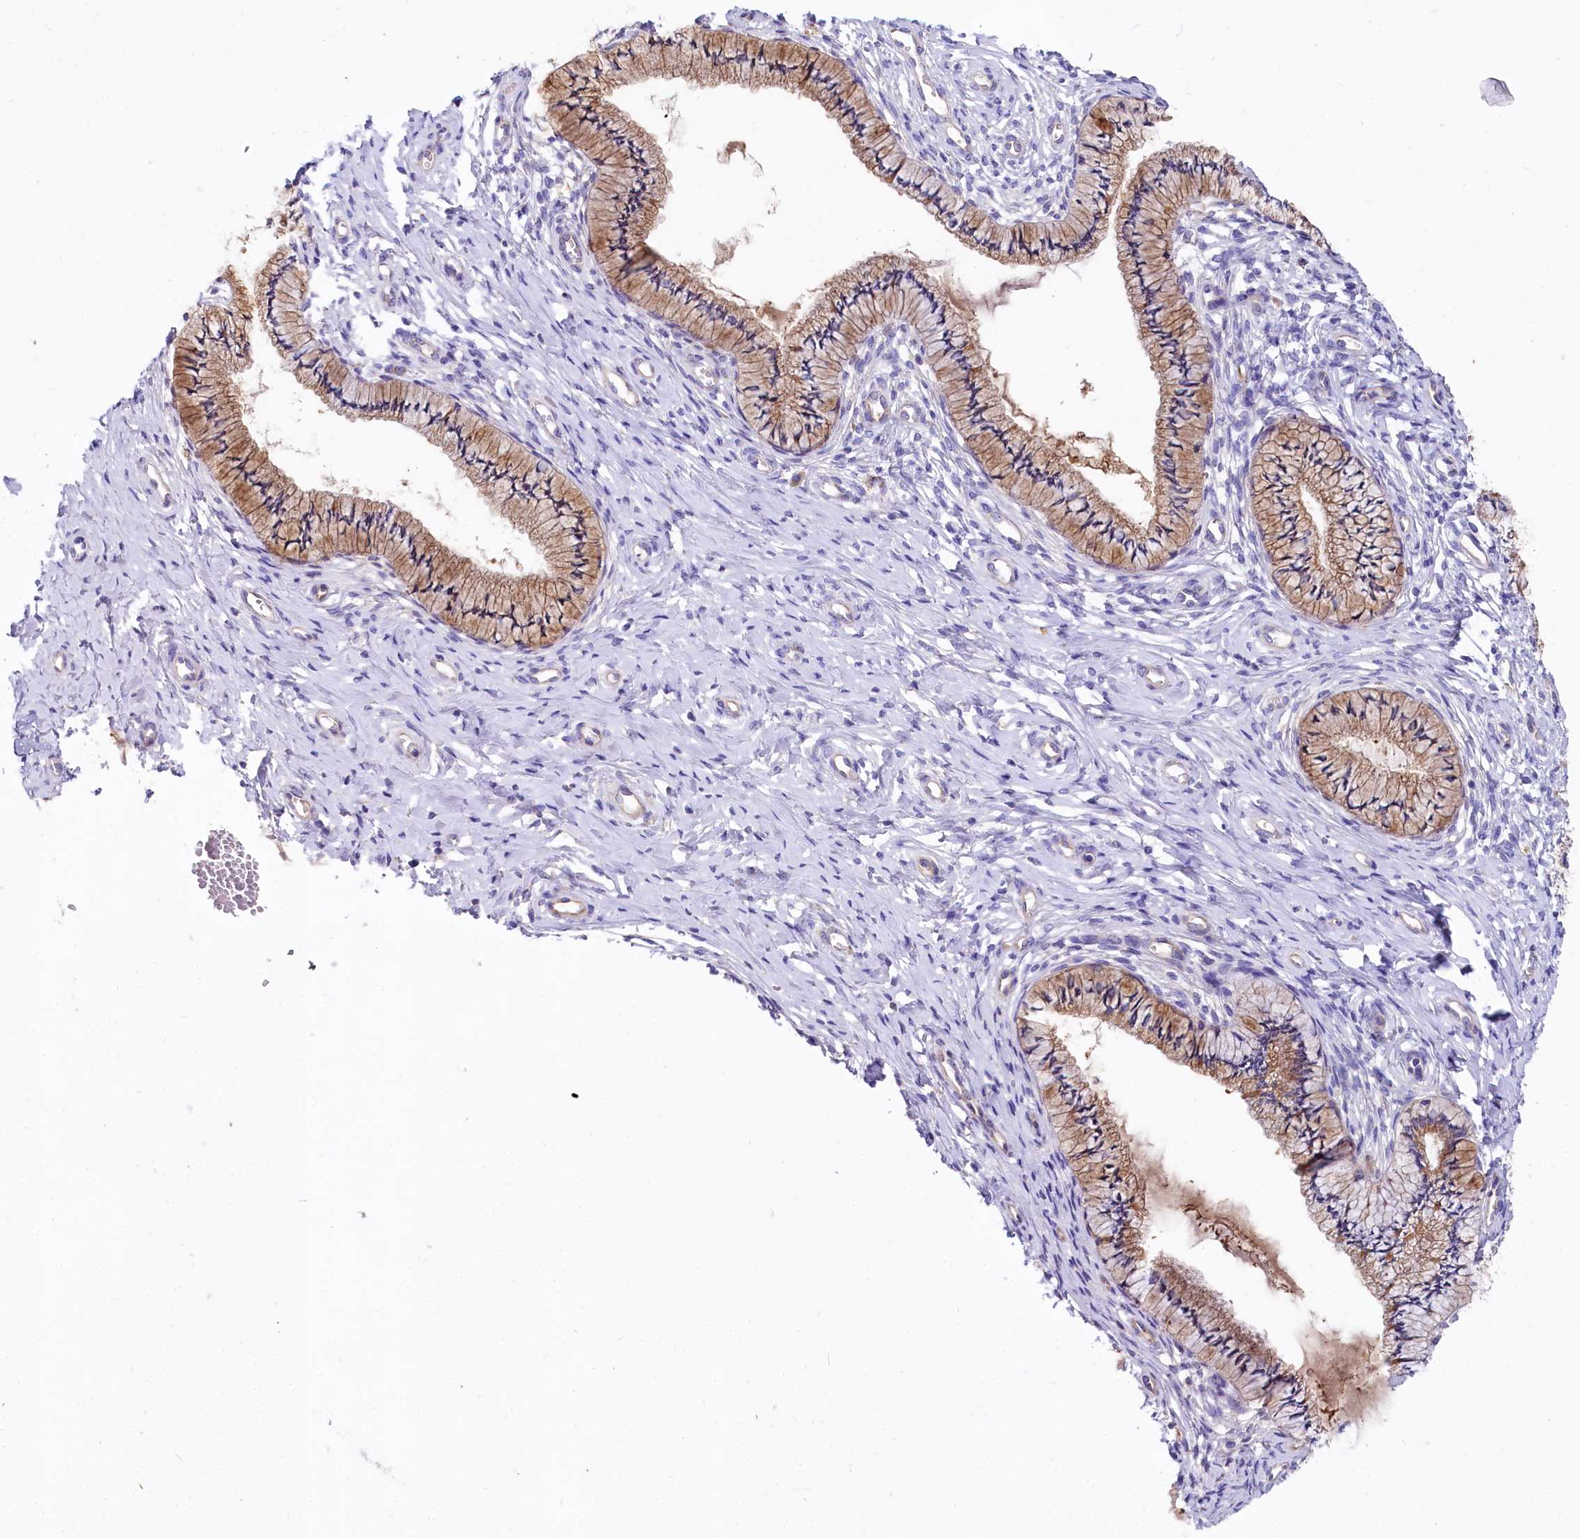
{"staining": {"intensity": "moderate", "quantity": ">75%", "location": "cytoplasmic/membranous"}, "tissue": "cervix", "cell_type": "Glandular cells", "image_type": "normal", "snomed": [{"axis": "morphology", "description": "Normal tissue, NOS"}, {"axis": "topography", "description": "Cervix"}], "caption": "The micrograph shows immunohistochemical staining of unremarkable cervix. There is moderate cytoplasmic/membranous staining is identified in approximately >75% of glandular cells.", "gene": "QARS1", "patient": {"sex": "female", "age": 36}}